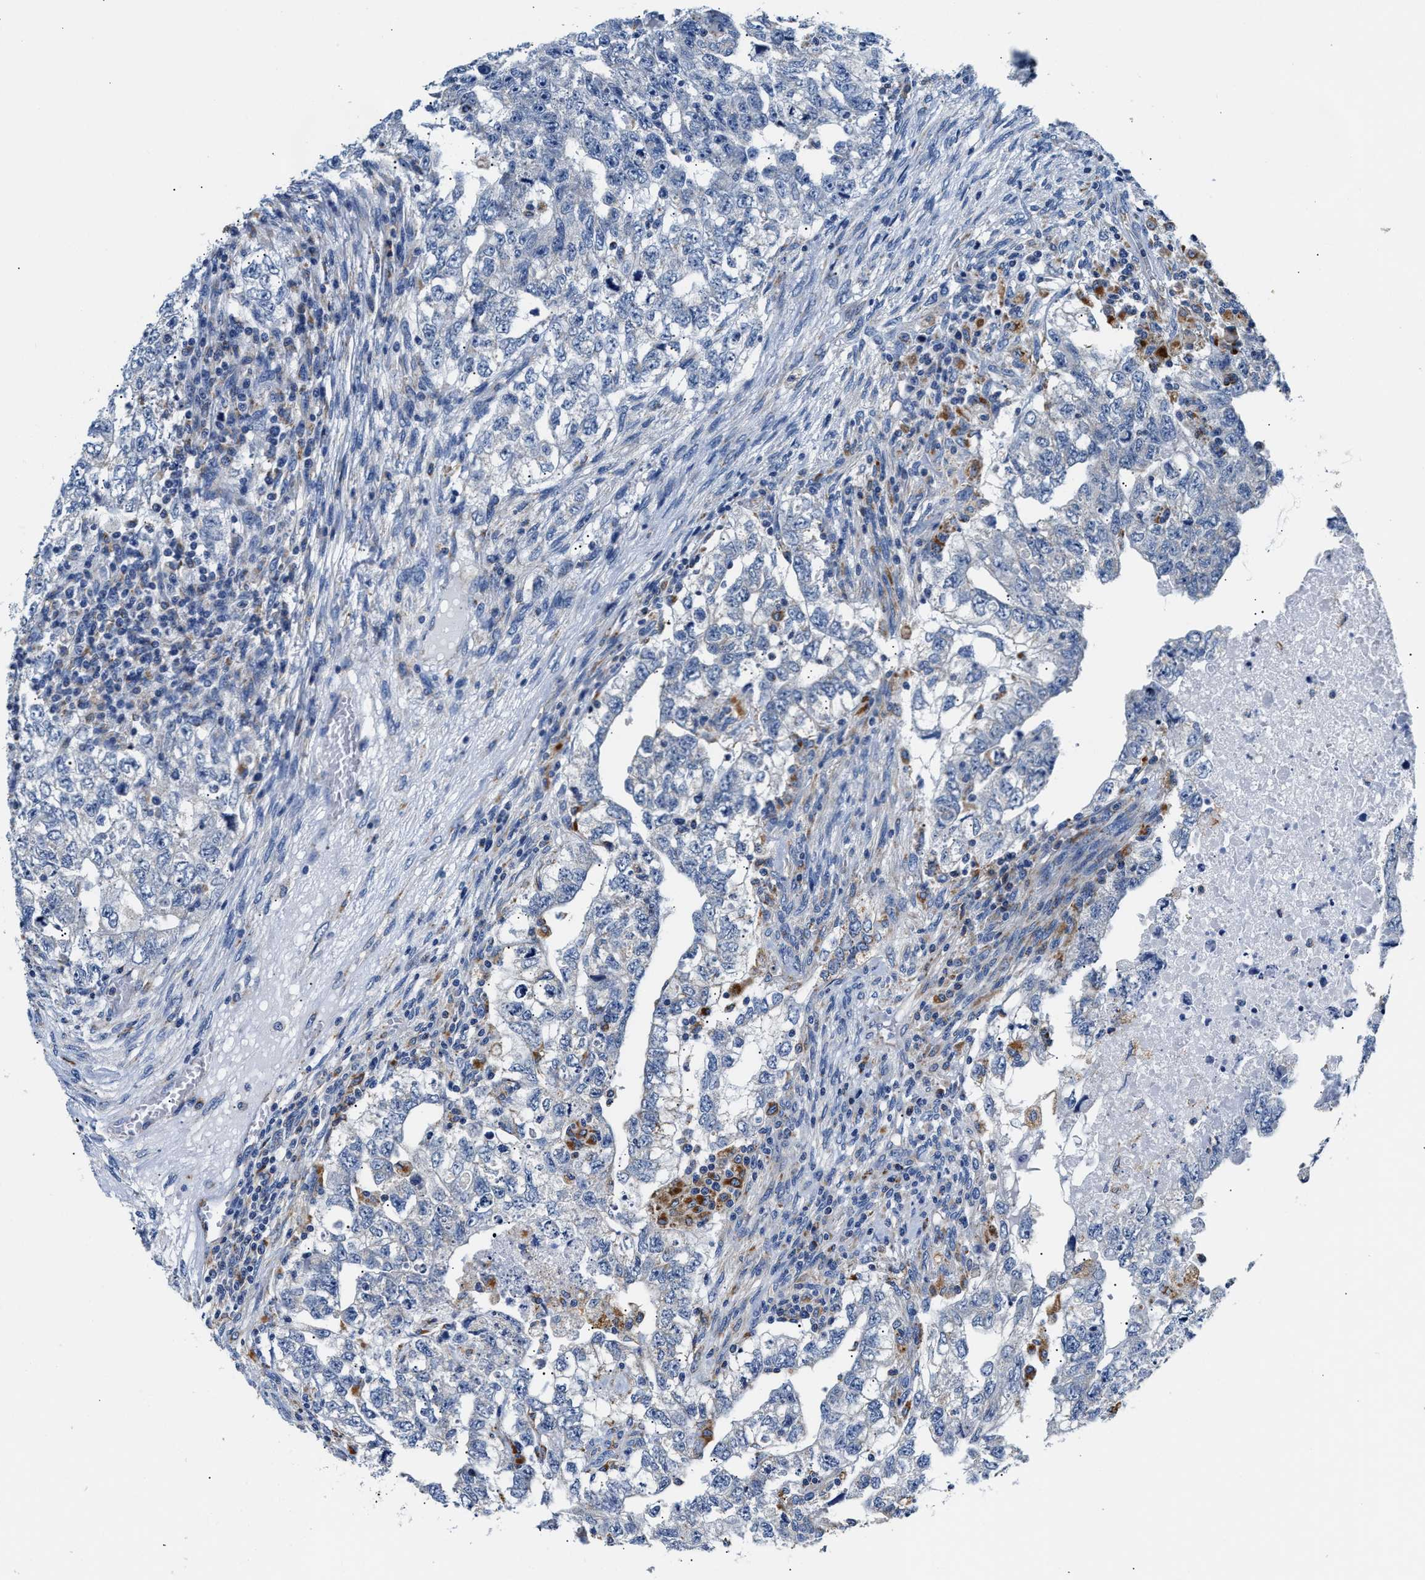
{"staining": {"intensity": "negative", "quantity": "none", "location": "none"}, "tissue": "testis cancer", "cell_type": "Tumor cells", "image_type": "cancer", "snomed": [{"axis": "morphology", "description": "Carcinoma, Embryonal, NOS"}, {"axis": "topography", "description": "Testis"}], "caption": "Tumor cells are negative for brown protein staining in testis cancer.", "gene": "ACADVL", "patient": {"sex": "male", "age": 36}}